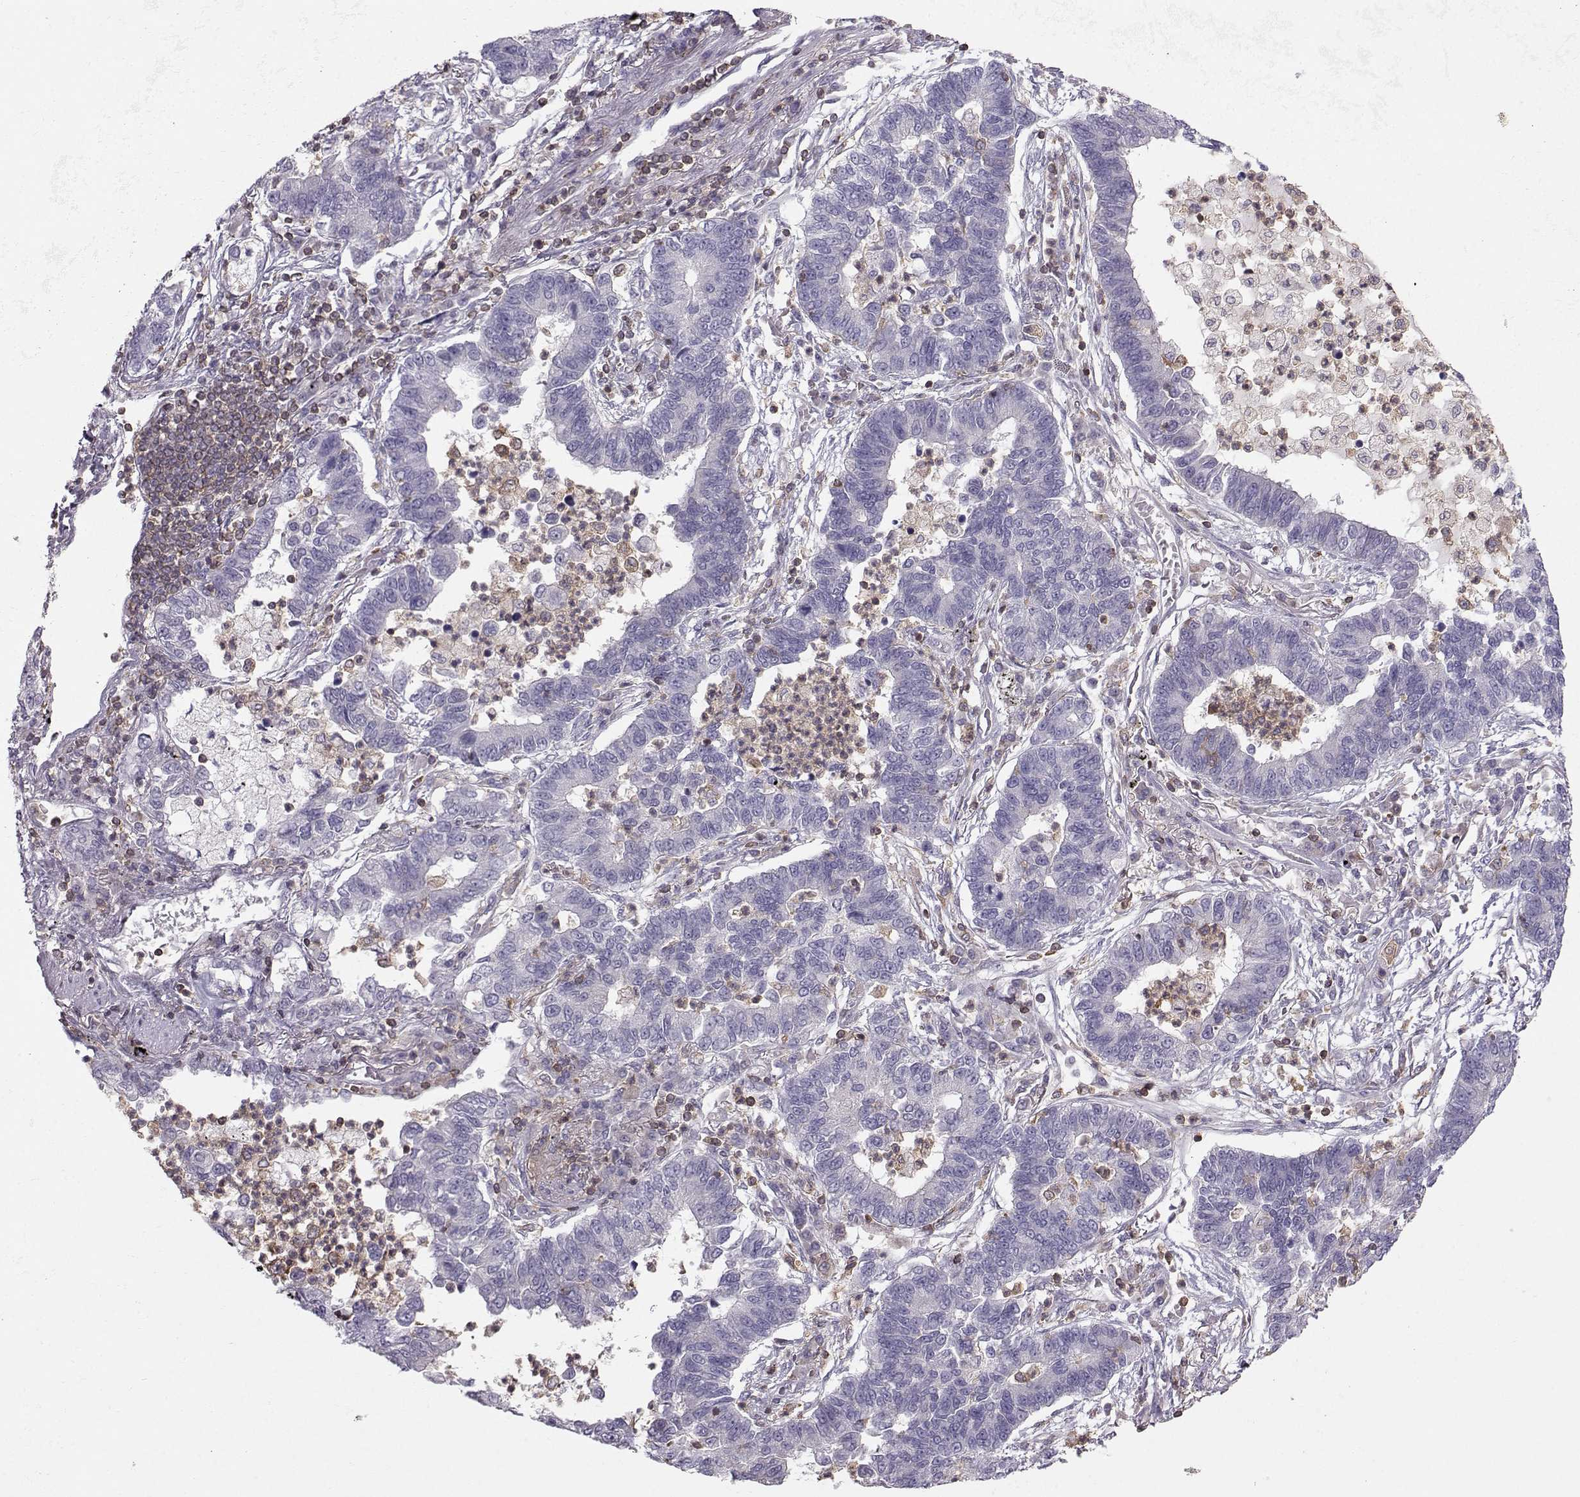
{"staining": {"intensity": "negative", "quantity": "none", "location": "none"}, "tissue": "lung cancer", "cell_type": "Tumor cells", "image_type": "cancer", "snomed": [{"axis": "morphology", "description": "Adenocarcinoma, NOS"}, {"axis": "topography", "description": "Lung"}], "caption": "Tumor cells show no significant protein positivity in lung adenocarcinoma.", "gene": "ZBTB32", "patient": {"sex": "female", "age": 57}}